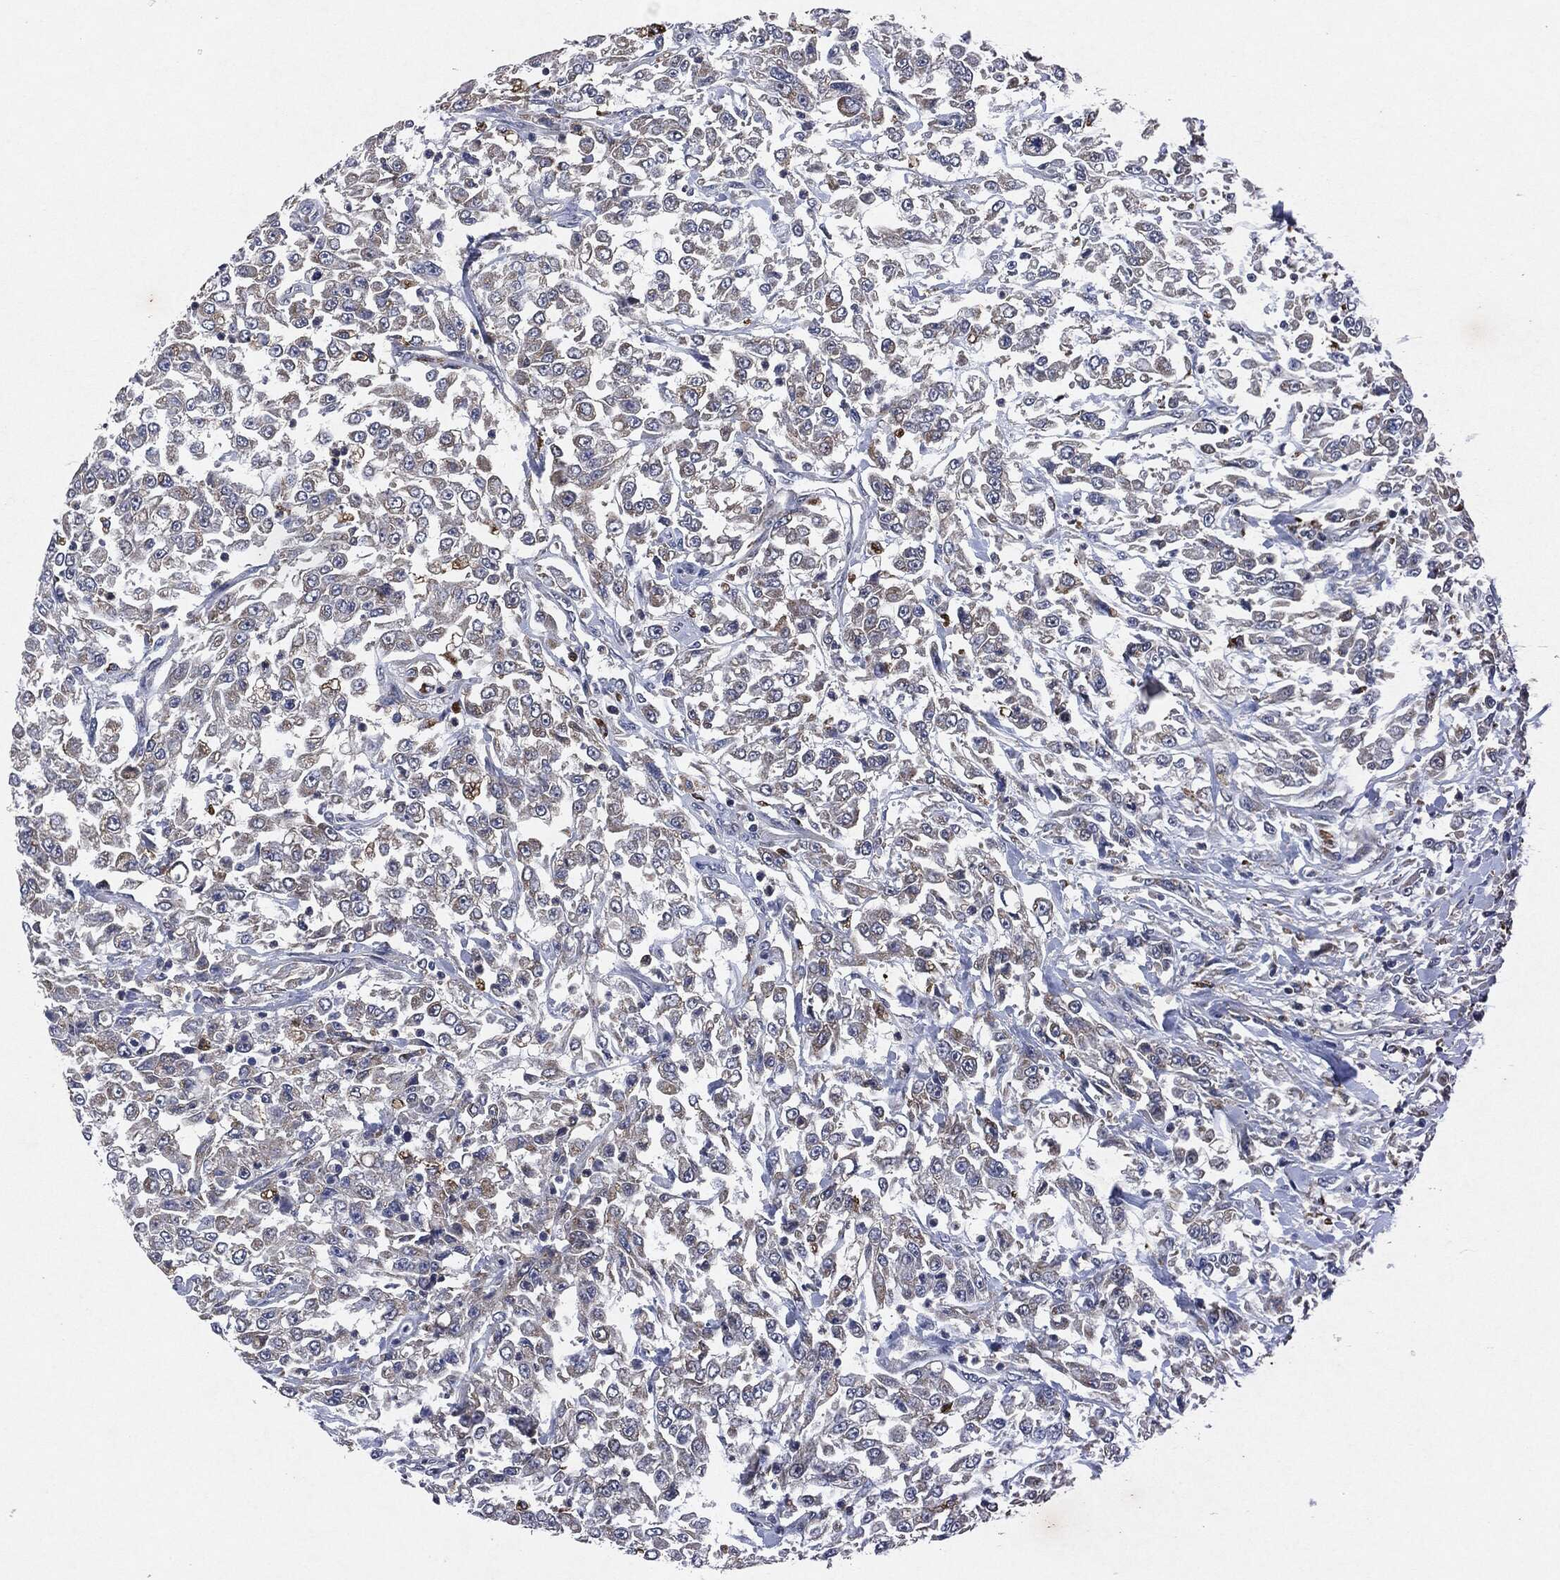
{"staining": {"intensity": "weak", "quantity": "<25%", "location": "cytoplasmic/membranous"}, "tissue": "urothelial cancer", "cell_type": "Tumor cells", "image_type": "cancer", "snomed": [{"axis": "morphology", "description": "Urothelial carcinoma, High grade"}, {"axis": "topography", "description": "Urinary bladder"}], "caption": "Immunohistochemistry image of neoplastic tissue: urothelial cancer stained with DAB (3,3'-diaminobenzidine) shows no significant protein expression in tumor cells.", "gene": "SLC31A2", "patient": {"sex": "male", "age": 46}}